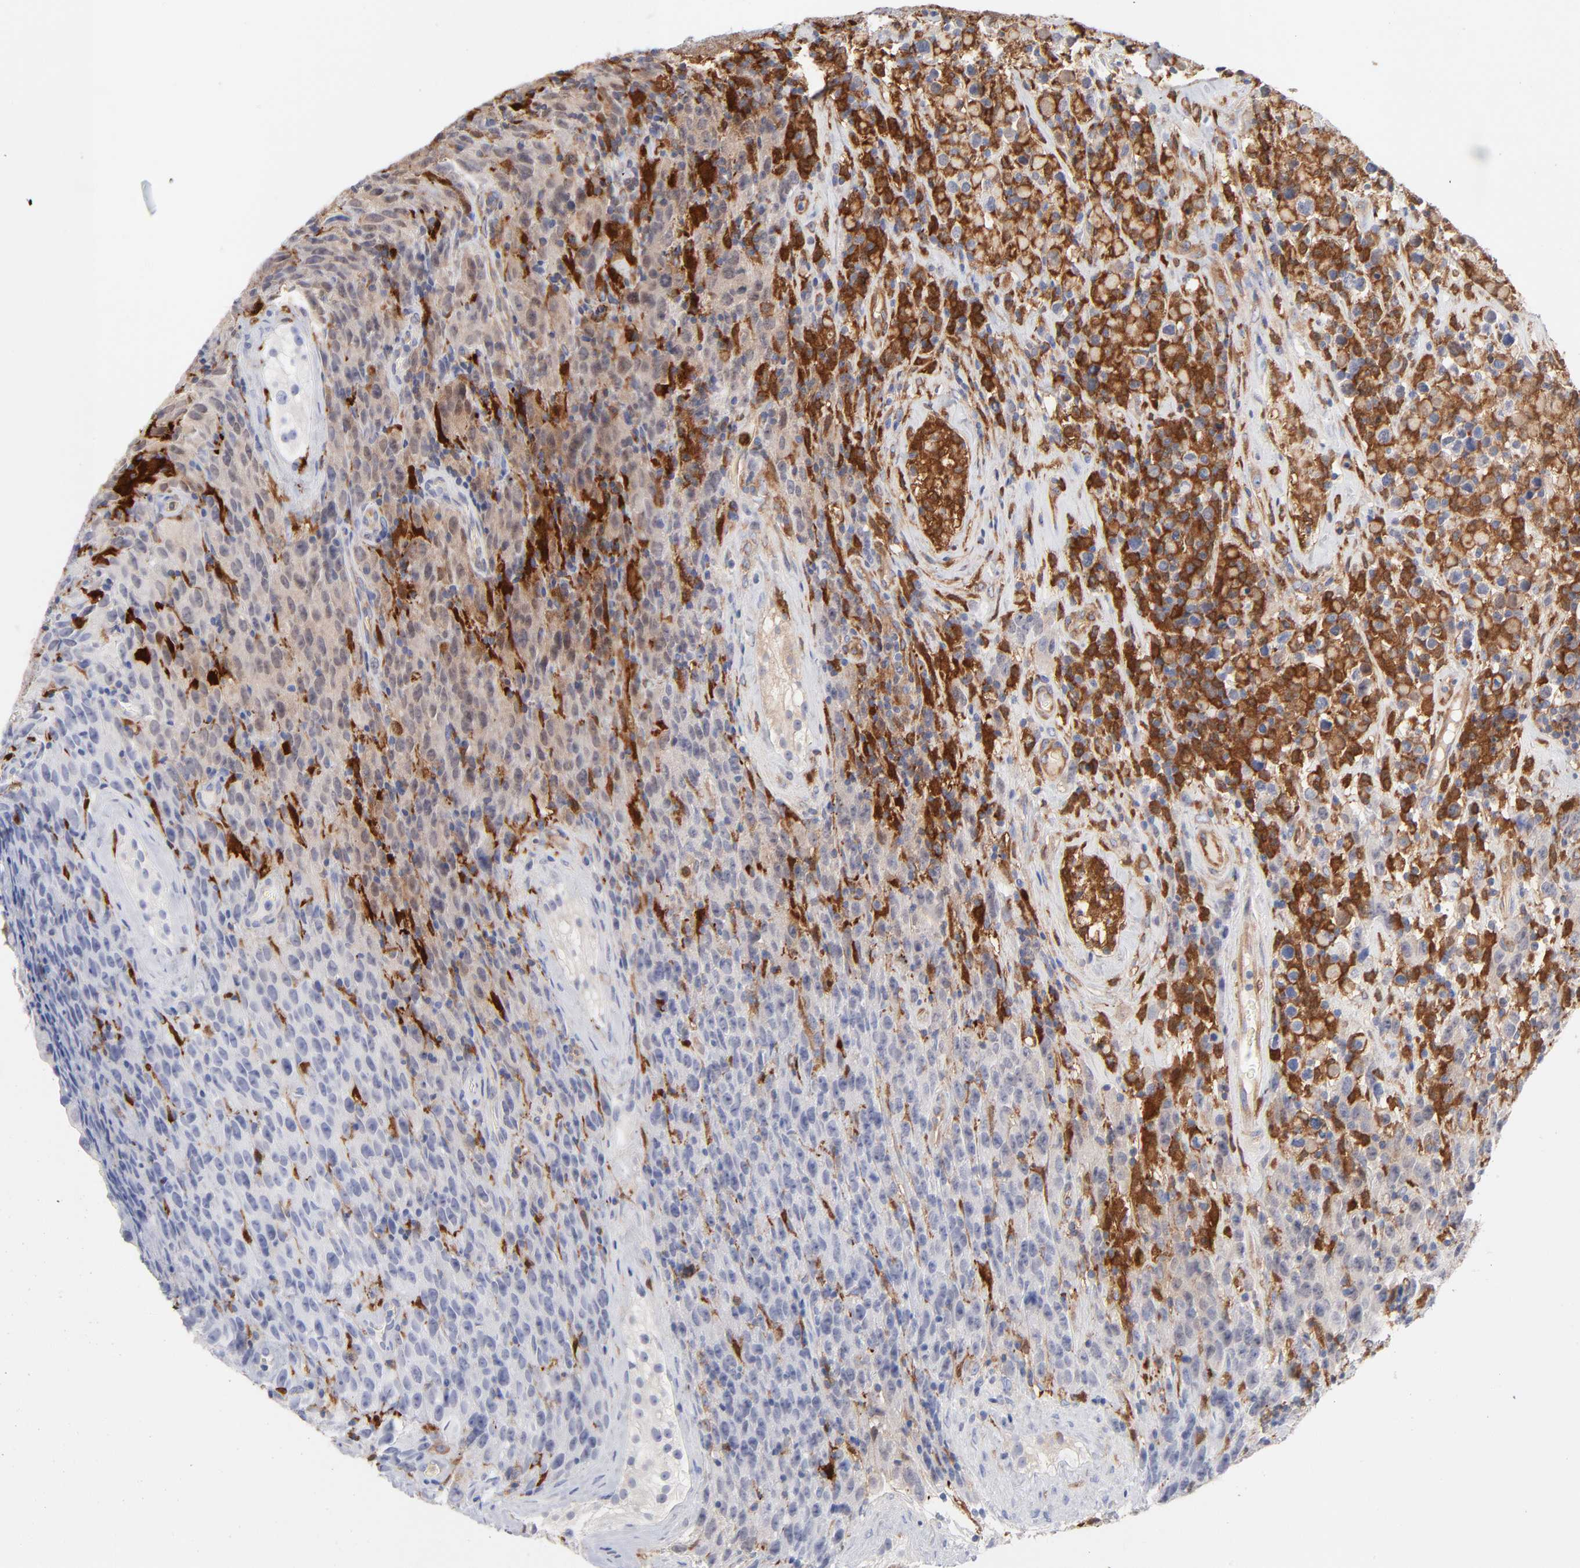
{"staining": {"intensity": "negative", "quantity": "none", "location": "none"}, "tissue": "testis cancer", "cell_type": "Tumor cells", "image_type": "cancer", "snomed": [{"axis": "morphology", "description": "Seminoma, NOS"}, {"axis": "topography", "description": "Testis"}], "caption": "Testis cancer was stained to show a protein in brown. There is no significant positivity in tumor cells. (DAB (3,3'-diaminobenzidine) immunohistochemistry visualized using brightfield microscopy, high magnification).", "gene": "IFIT2", "patient": {"sex": "male", "age": 52}}